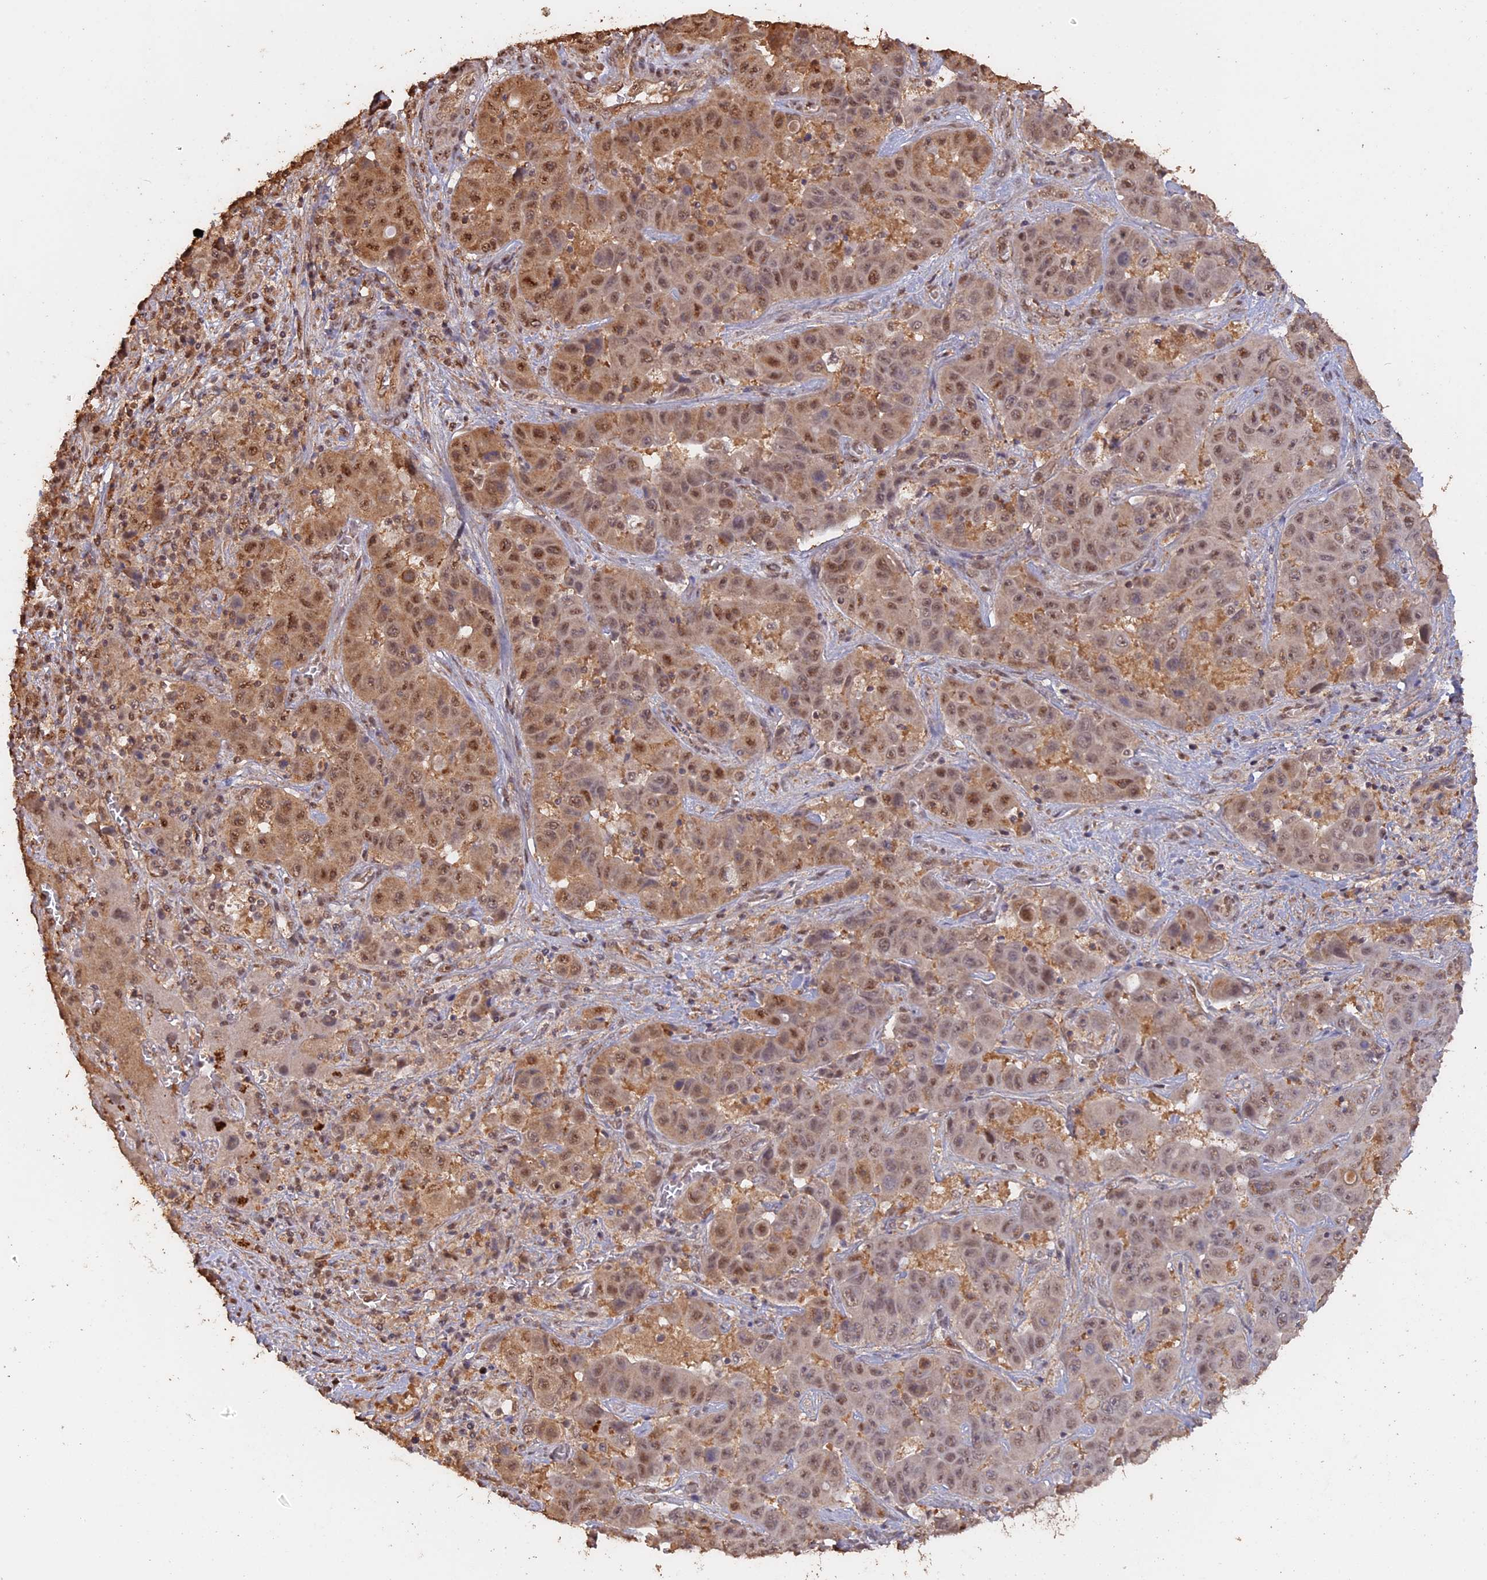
{"staining": {"intensity": "moderate", "quantity": ">75%", "location": "cytoplasmic/membranous,nuclear"}, "tissue": "liver cancer", "cell_type": "Tumor cells", "image_type": "cancer", "snomed": [{"axis": "morphology", "description": "Cholangiocarcinoma"}, {"axis": "topography", "description": "Liver"}], "caption": "Protein expression analysis of human liver cancer (cholangiocarcinoma) reveals moderate cytoplasmic/membranous and nuclear positivity in about >75% of tumor cells.", "gene": "PSMC6", "patient": {"sex": "female", "age": 52}}